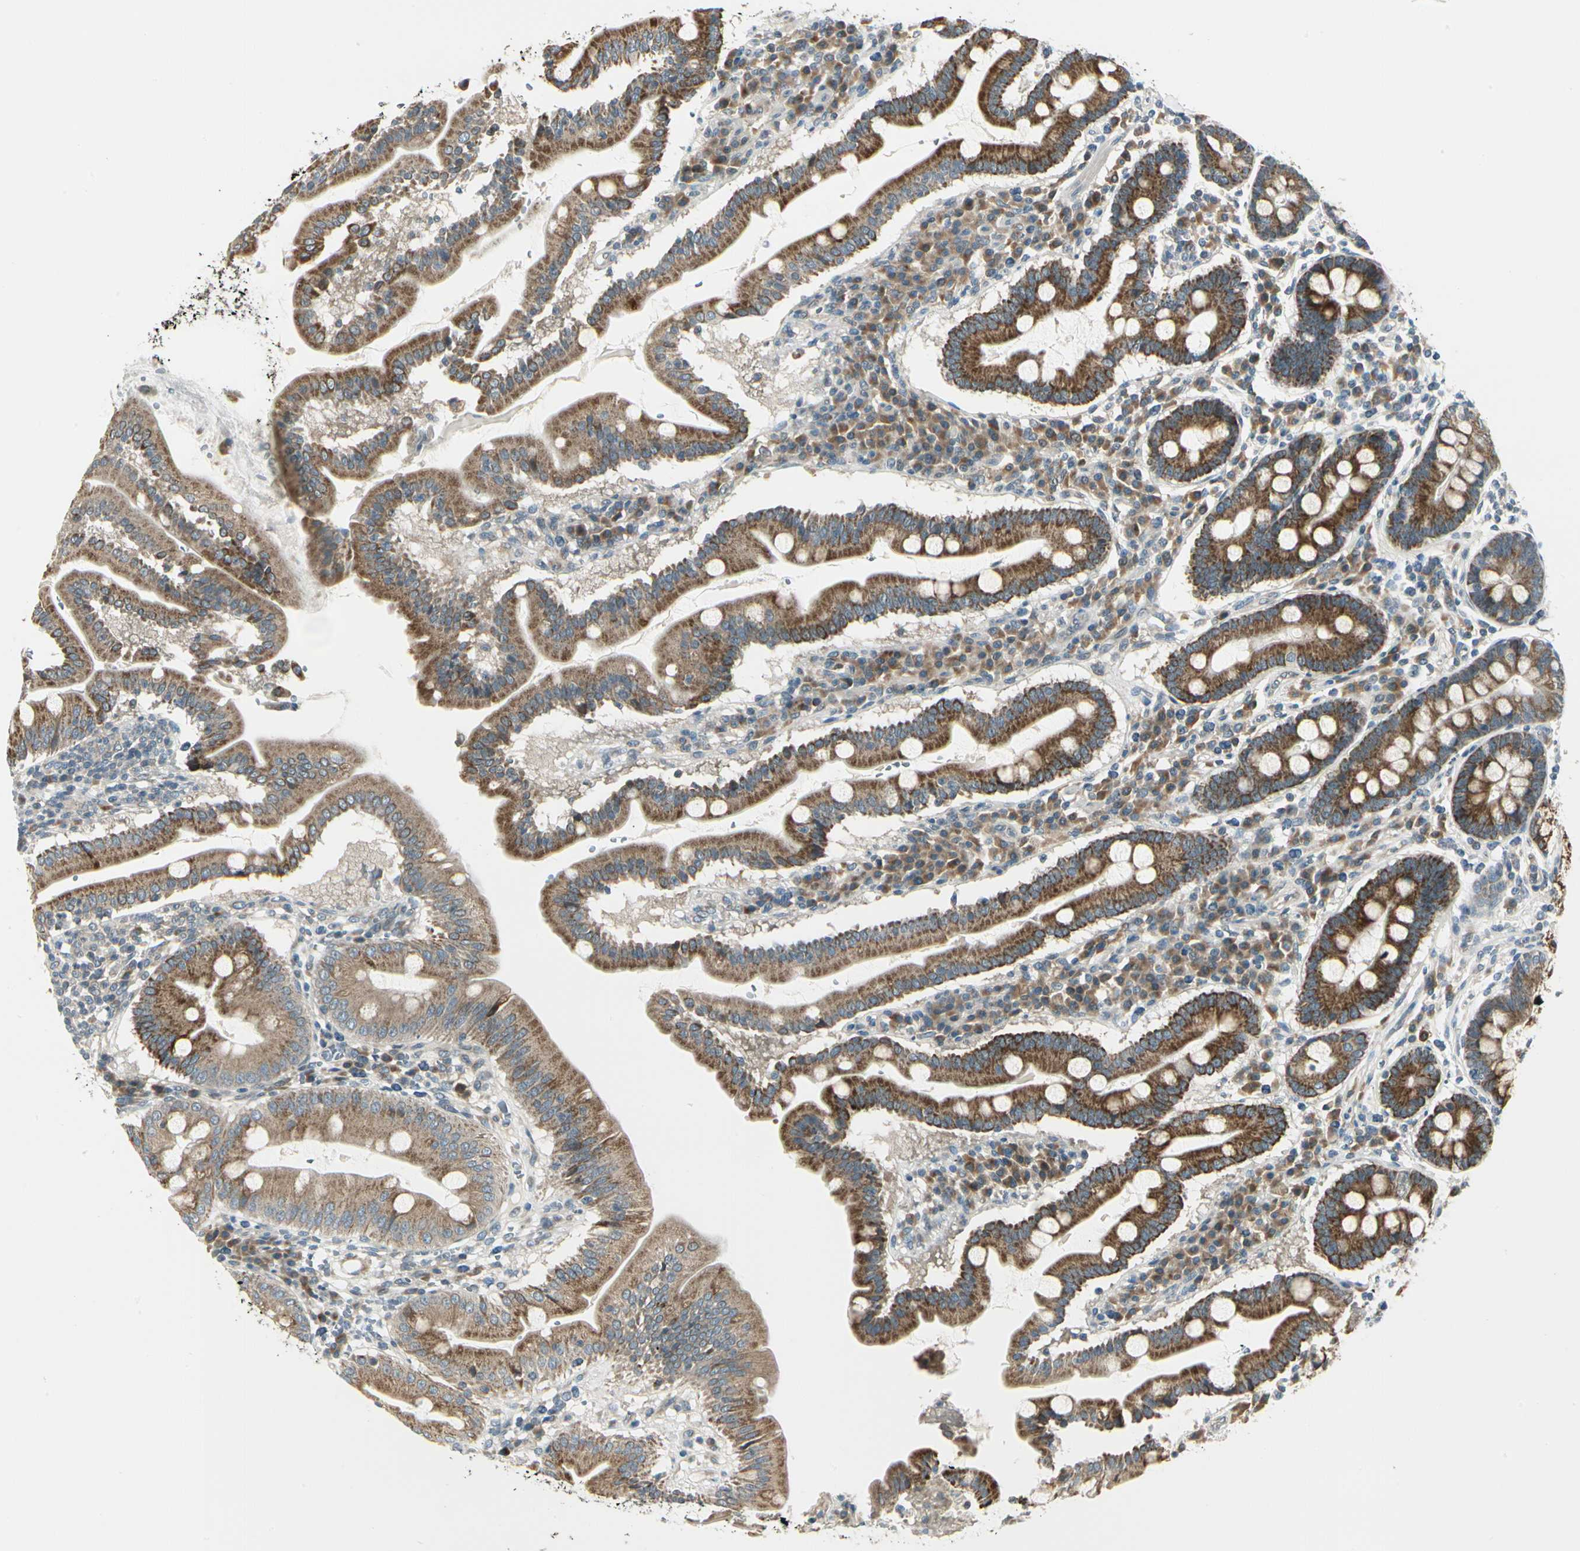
{"staining": {"intensity": "strong", "quantity": ">75%", "location": "cytoplasmic/membranous"}, "tissue": "duodenum", "cell_type": "Glandular cells", "image_type": "normal", "snomed": [{"axis": "morphology", "description": "Normal tissue, NOS"}, {"axis": "topography", "description": "Duodenum"}], "caption": "Immunohistochemistry image of normal duodenum stained for a protein (brown), which shows high levels of strong cytoplasmic/membranous staining in approximately >75% of glandular cells.", "gene": "BNIP1", "patient": {"sex": "male", "age": 50}}